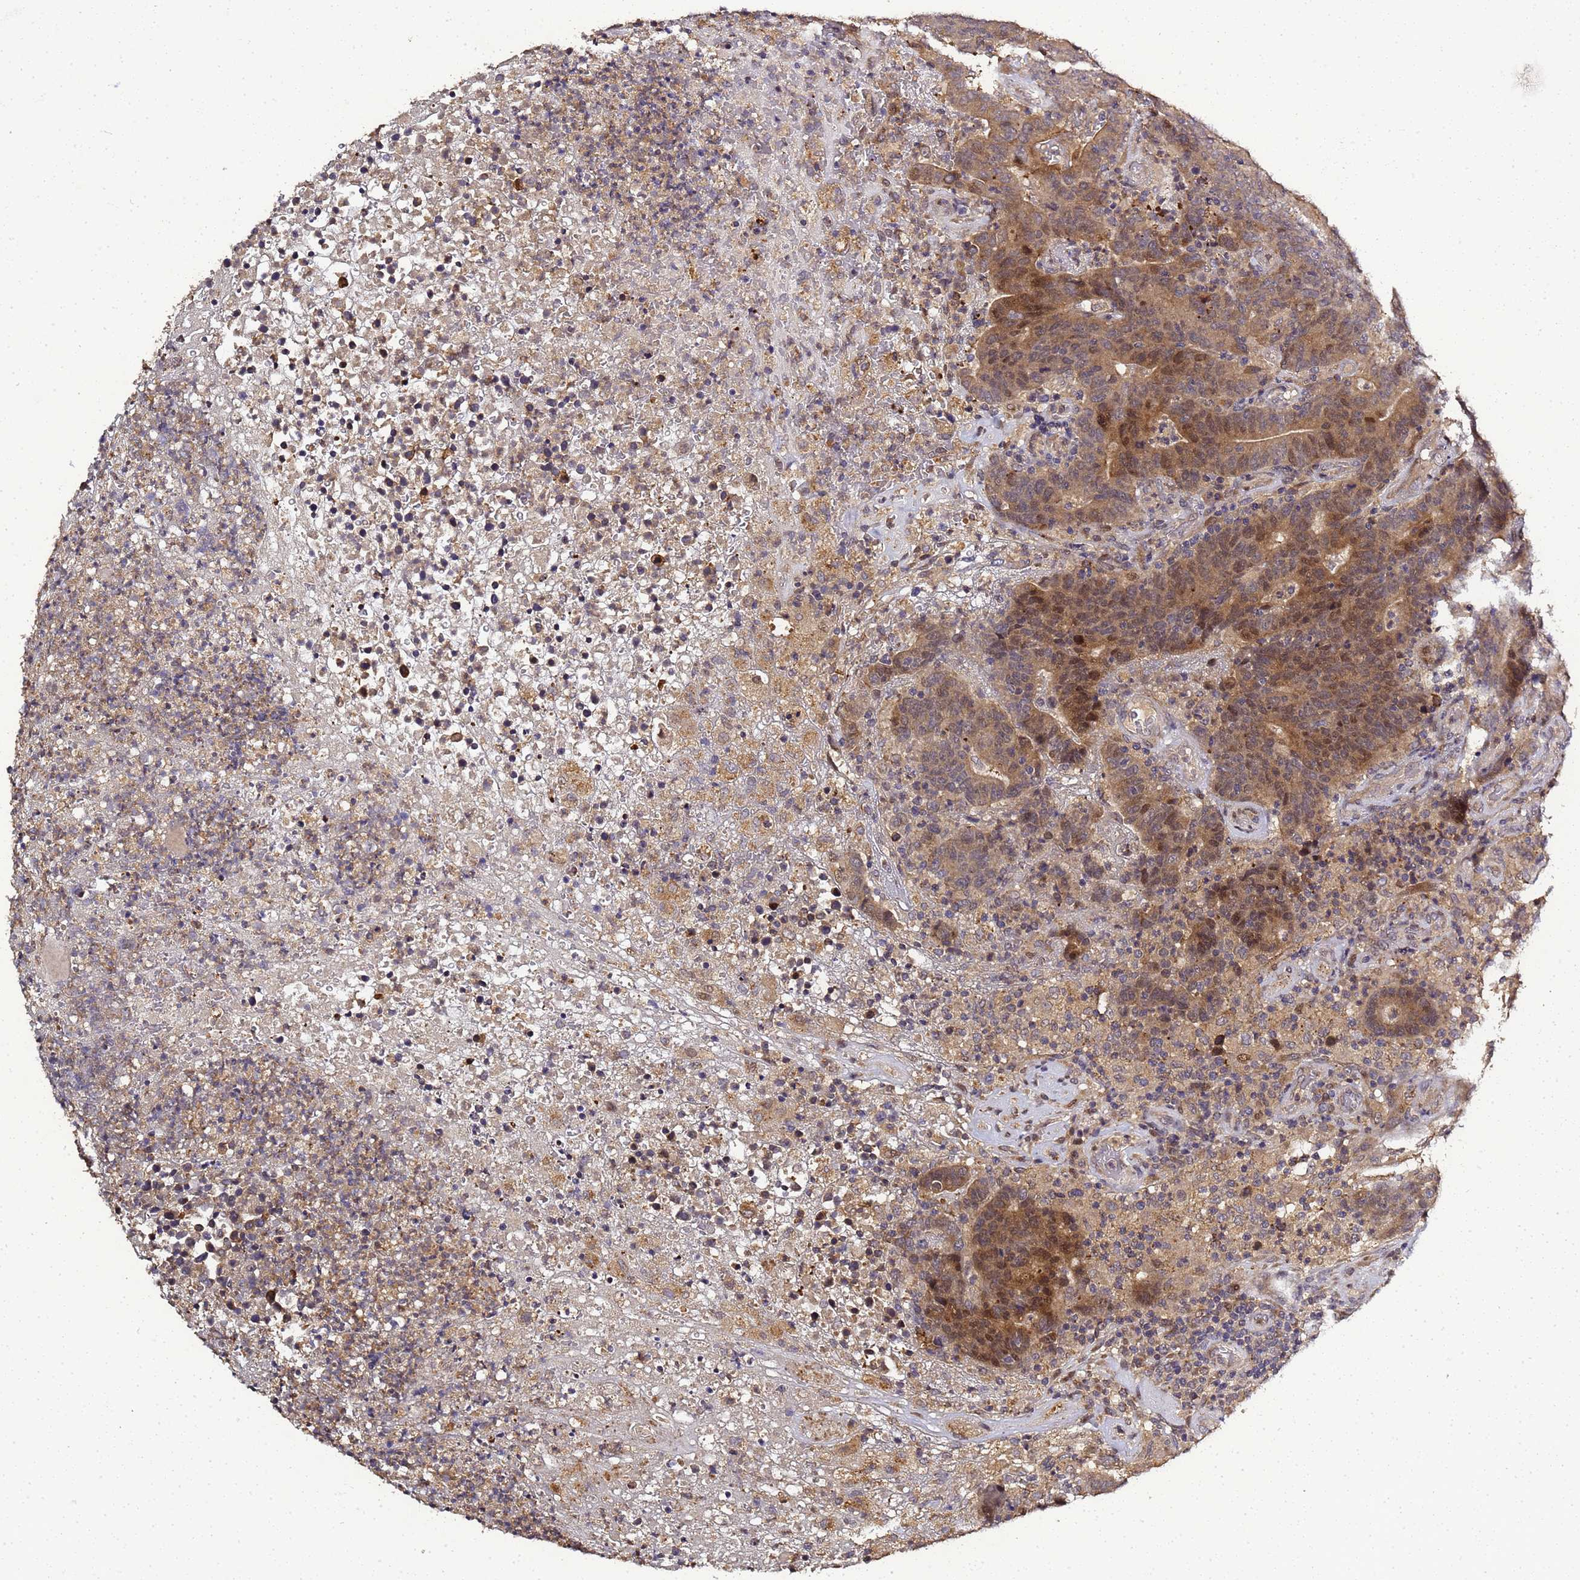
{"staining": {"intensity": "moderate", "quantity": ">75%", "location": "cytoplasmic/membranous"}, "tissue": "colorectal cancer", "cell_type": "Tumor cells", "image_type": "cancer", "snomed": [{"axis": "morphology", "description": "Normal tissue, NOS"}, {"axis": "morphology", "description": "Adenocarcinoma, NOS"}, {"axis": "topography", "description": "Colon"}], "caption": "This photomicrograph demonstrates immunohistochemistry staining of colorectal cancer (adenocarcinoma), with medium moderate cytoplasmic/membranous positivity in about >75% of tumor cells.", "gene": "LGI4", "patient": {"sex": "female", "age": 75}}